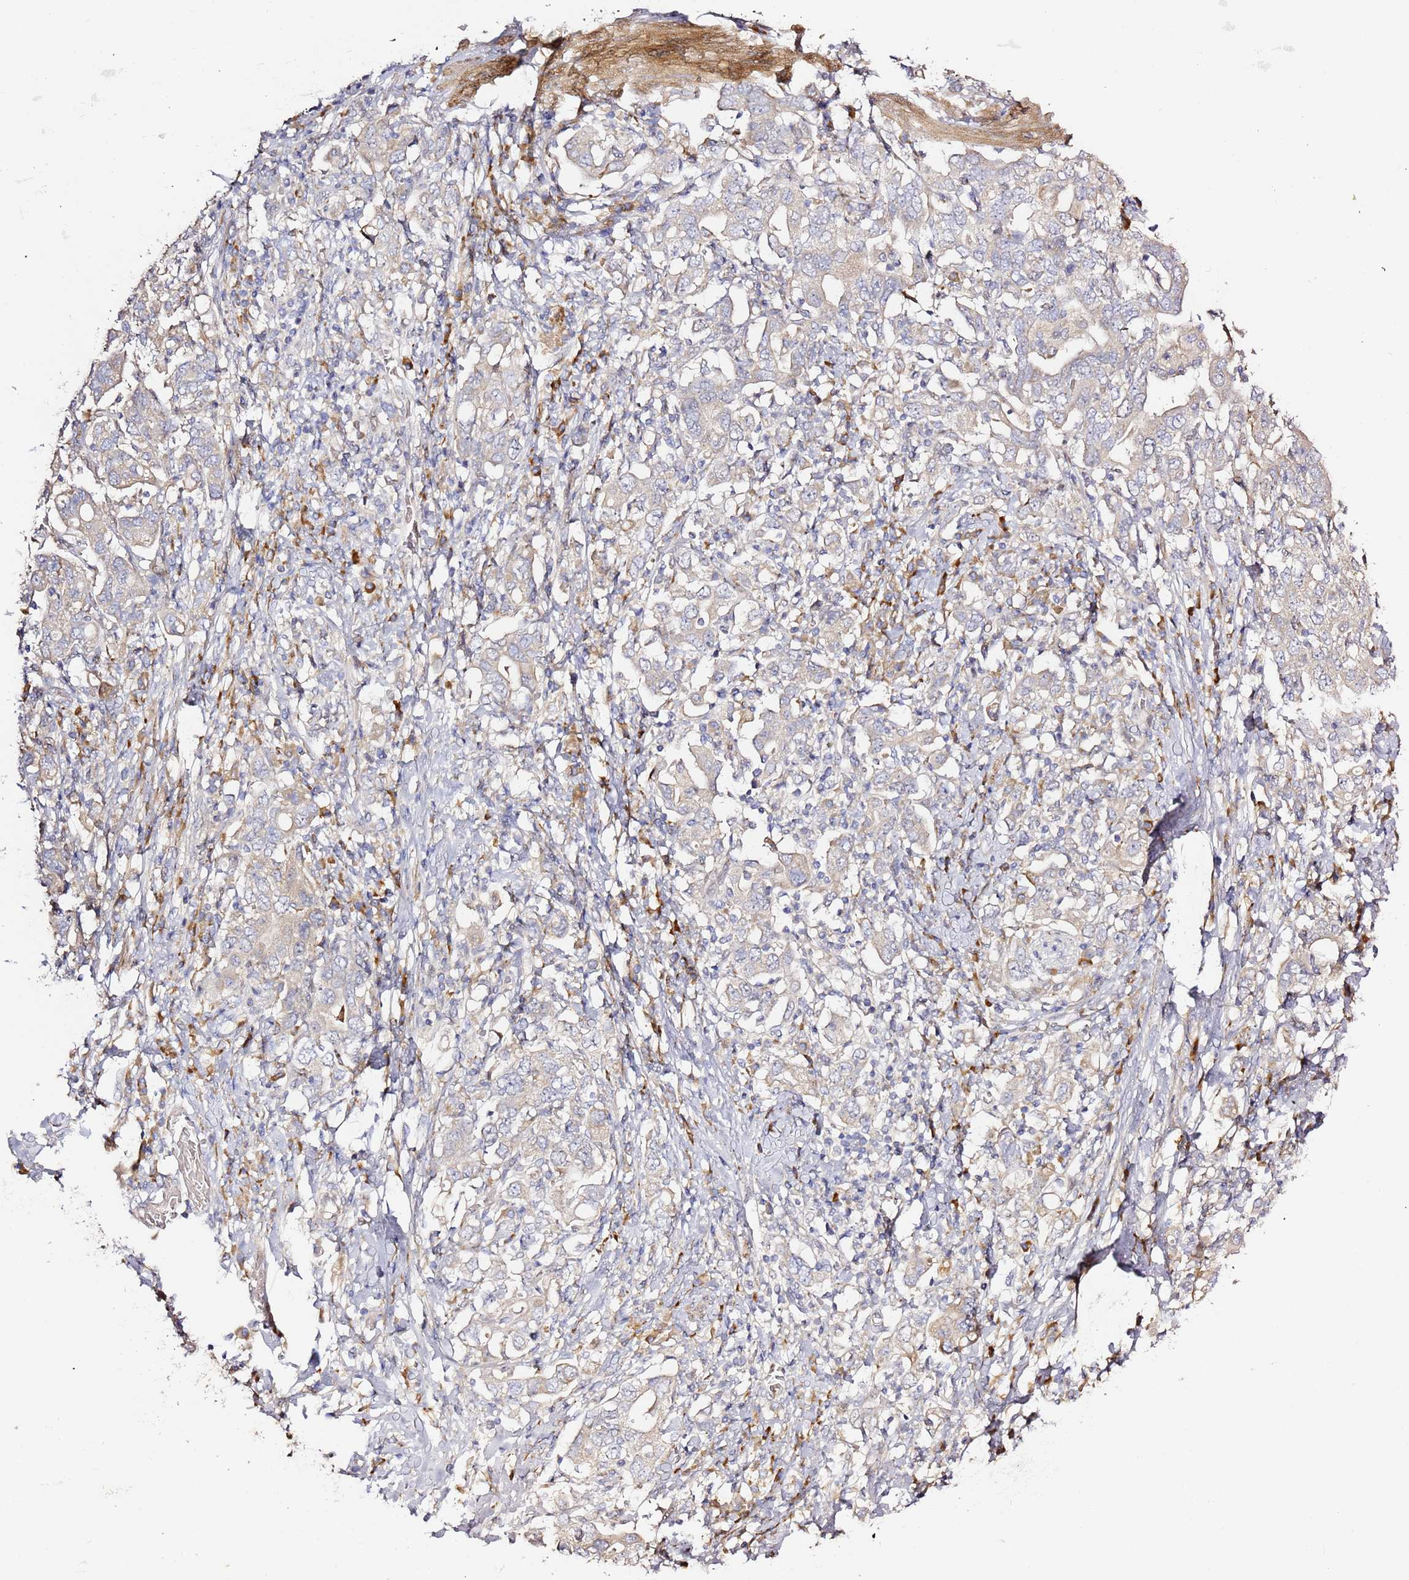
{"staining": {"intensity": "weak", "quantity": "<25%", "location": "cytoplasmic/membranous"}, "tissue": "stomach cancer", "cell_type": "Tumor cells", "image_type": "cancer", "snomed": [{"axis": "morphology", "description": "Adenocarcinoma, NOS"}, {"axis": "topography", "description": "Stomach, upper"}, {"axis": "topography", "description": "Stomach"}], "caption": "Tumor cells are negative for protein expression in human adenocarcinoma (stomach). (DAB IHC visualized using brightfield microscopy, high magnification).", "gene": "HSD17B7", "patient": {"sex": "male", "age": 62}}